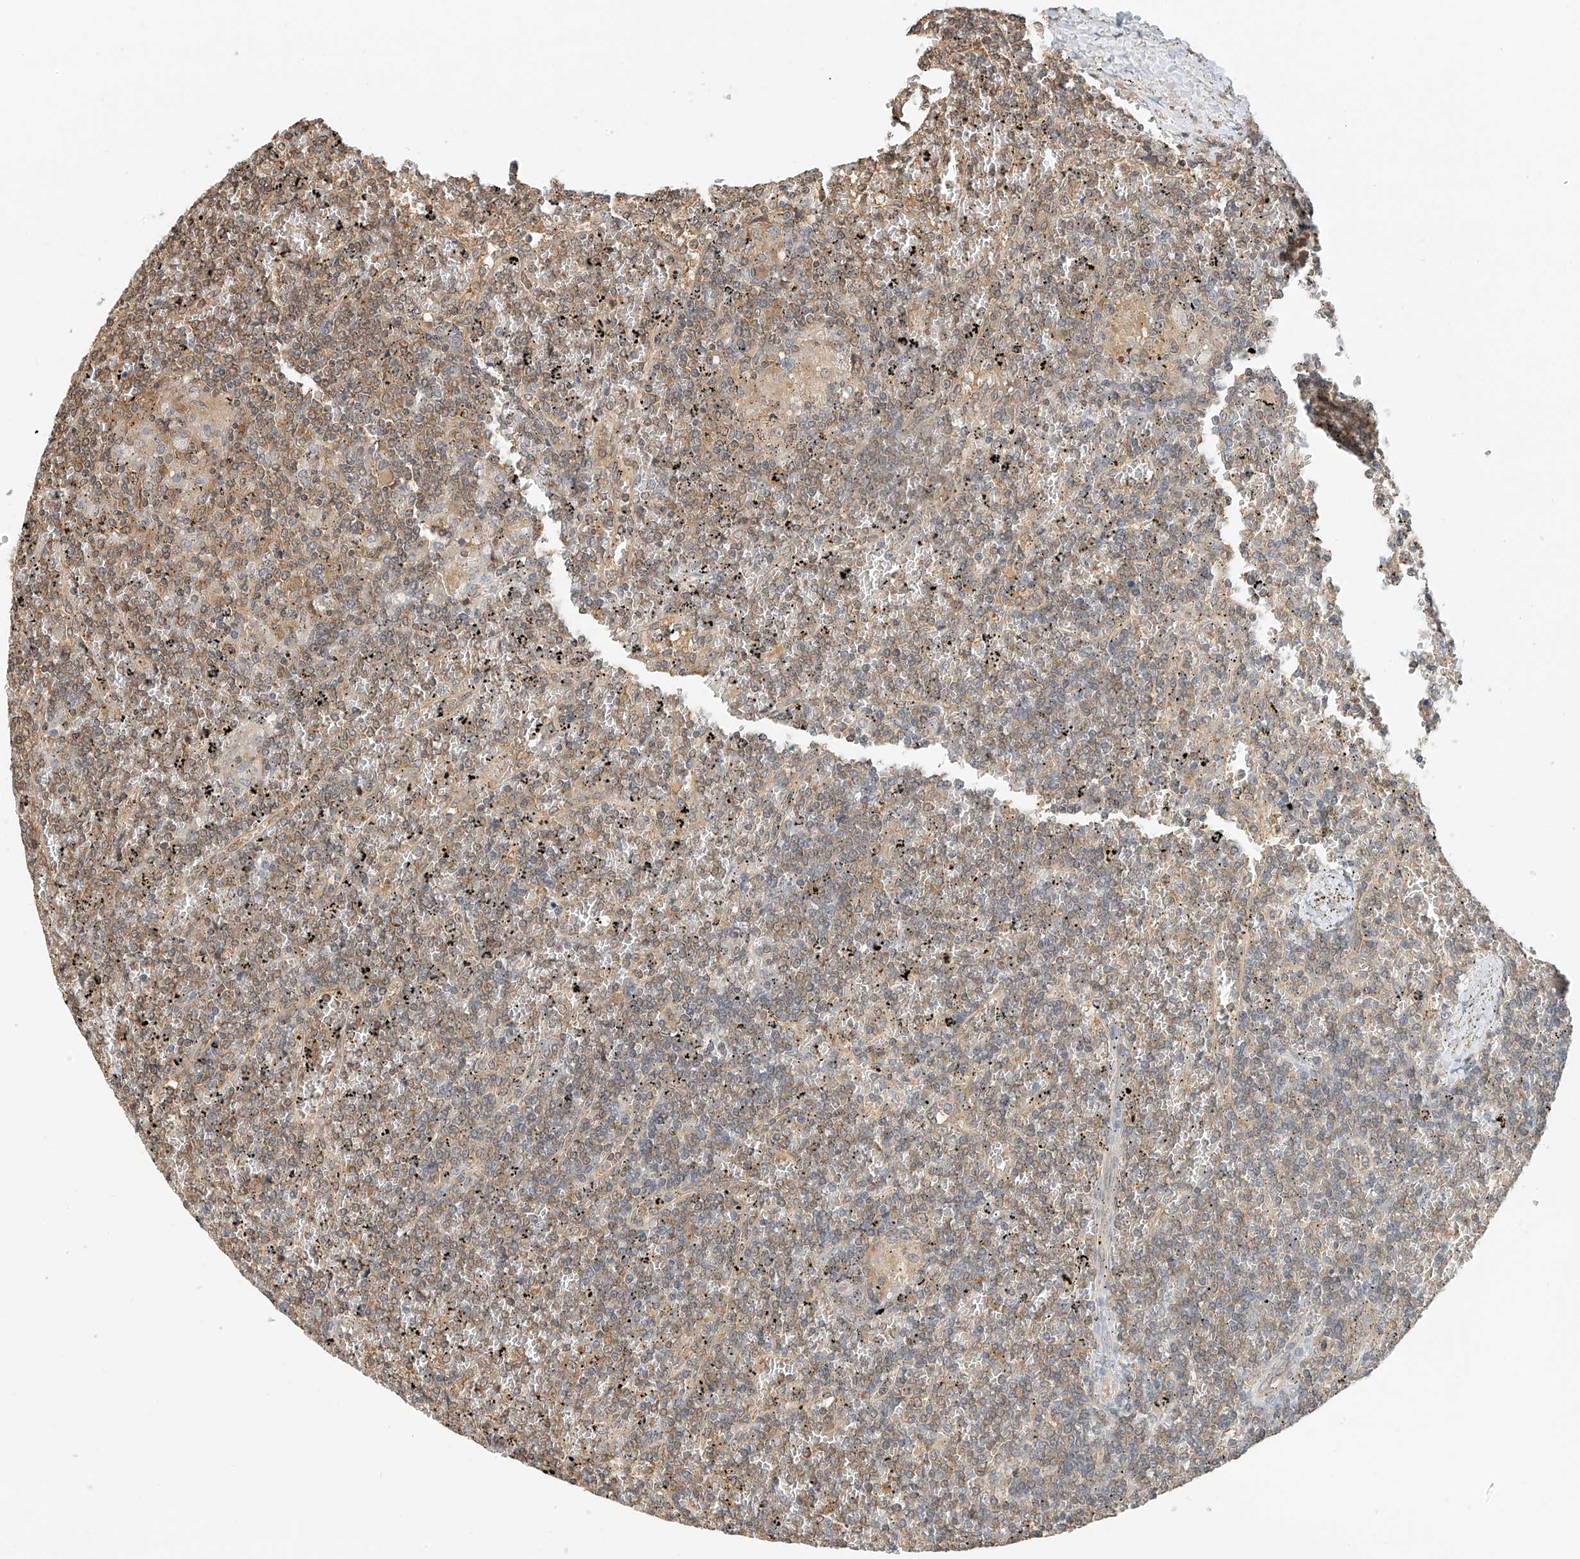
{"staining": {"intensity": "moderate", "quantity": ">75%", "location": "cytoplasmic/membranous"}, "tissue": "lymphoma", "cell_type": "Tumor cells", "image_type": "cancer", "snomed": [{"axis": "morphology", "description": "Malignant lymphoma, non-Hodgkin's type, Low grade"}, {"axis": "topography", "description": "Spleen"}], "caption": "Immunohistochemical staining of human malignant lymphoma, non-Hodgkin's type (low-grade) displays moderate cytoplasmic/membranous protein staining in about >75% of tumor cells. The protein of interest is shown in brown color, while the nuclei are stained blue.", "gene": "PPA2", "patient": {"sex": "female", "age": 19}}